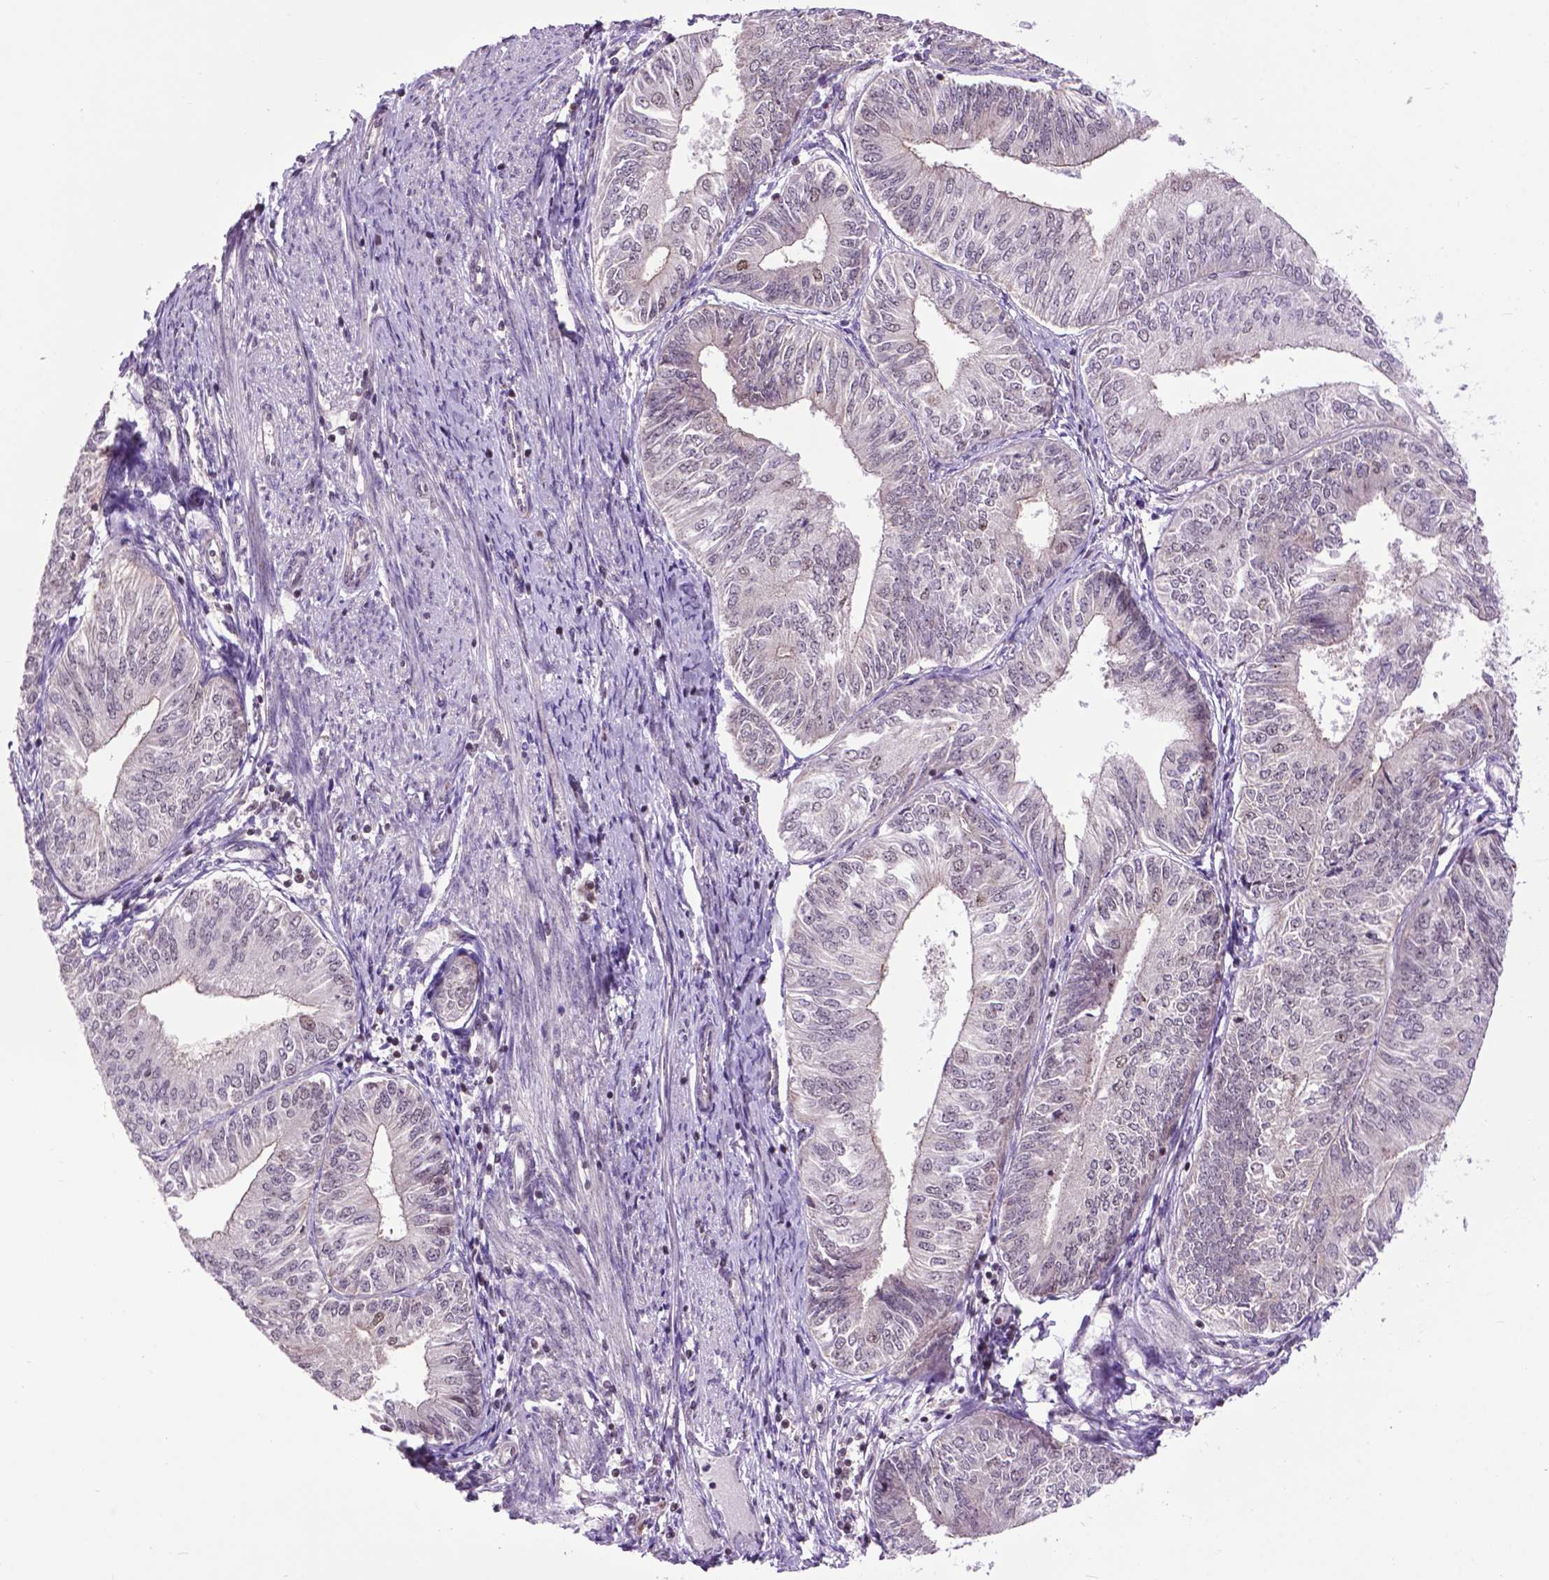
{"staining": {"intensity": "weak", "quantity": "<25%", "location": "nuclear"}, "tissue": "endometrial cancer", "cell_type": "Tumor cells", "image_type": "cancer", "snomed": [{"axis": "morphology", "description": "Adenocarcinoma, NOS"}, {"axis": "topography", "description": "Endometrium"}], "caption": "Immunohistochemistry of human endometrial adenocarcinoma demonstrates no positivity in tumor cells.", "gene": "EAF1", "patient": {"sex": "female", "age": 58}}